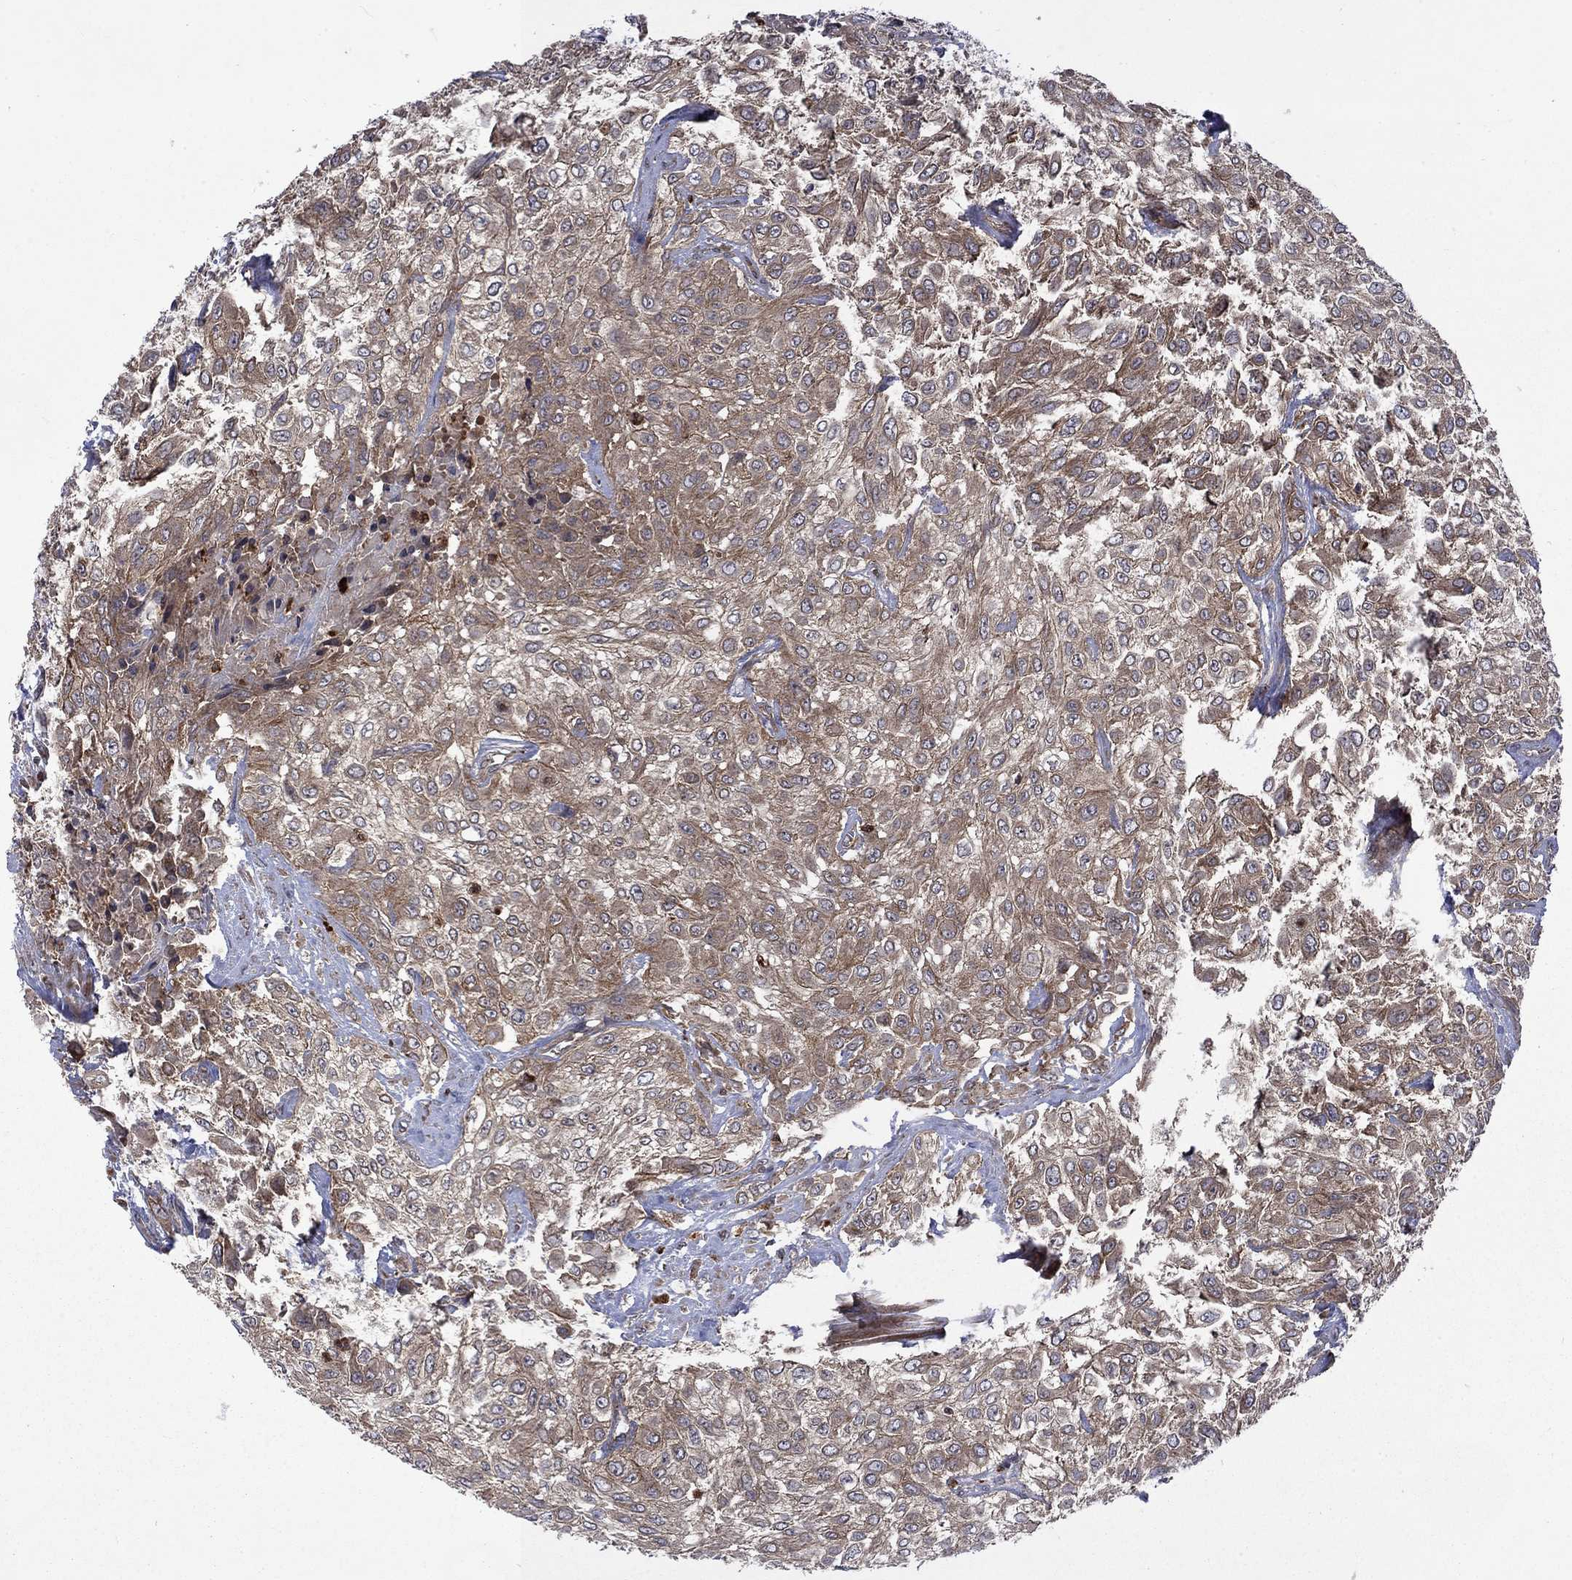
{"staining": {"intensity": "moderate", "quantity": "25%-75%", "location": "cytoplasmic/membranous"}, "tissue": "urothelial cancer", "cell_type": "Tumor cells", "image_type": "cancer", "snomed": [{"axis": "morphology", "description": "Urothelial carcinoma, High grade"}, {"axis": "topography", "description": "Urinary bladder"}], "caption": "Immunohistochemical staining of human urothelial cancer exhibits moderate cytoplasmic/membranous protein staining in about 25%-75% of tumor cells.", "gene": "TMEM33", "patient": {"sex": "male", "age": 57}}